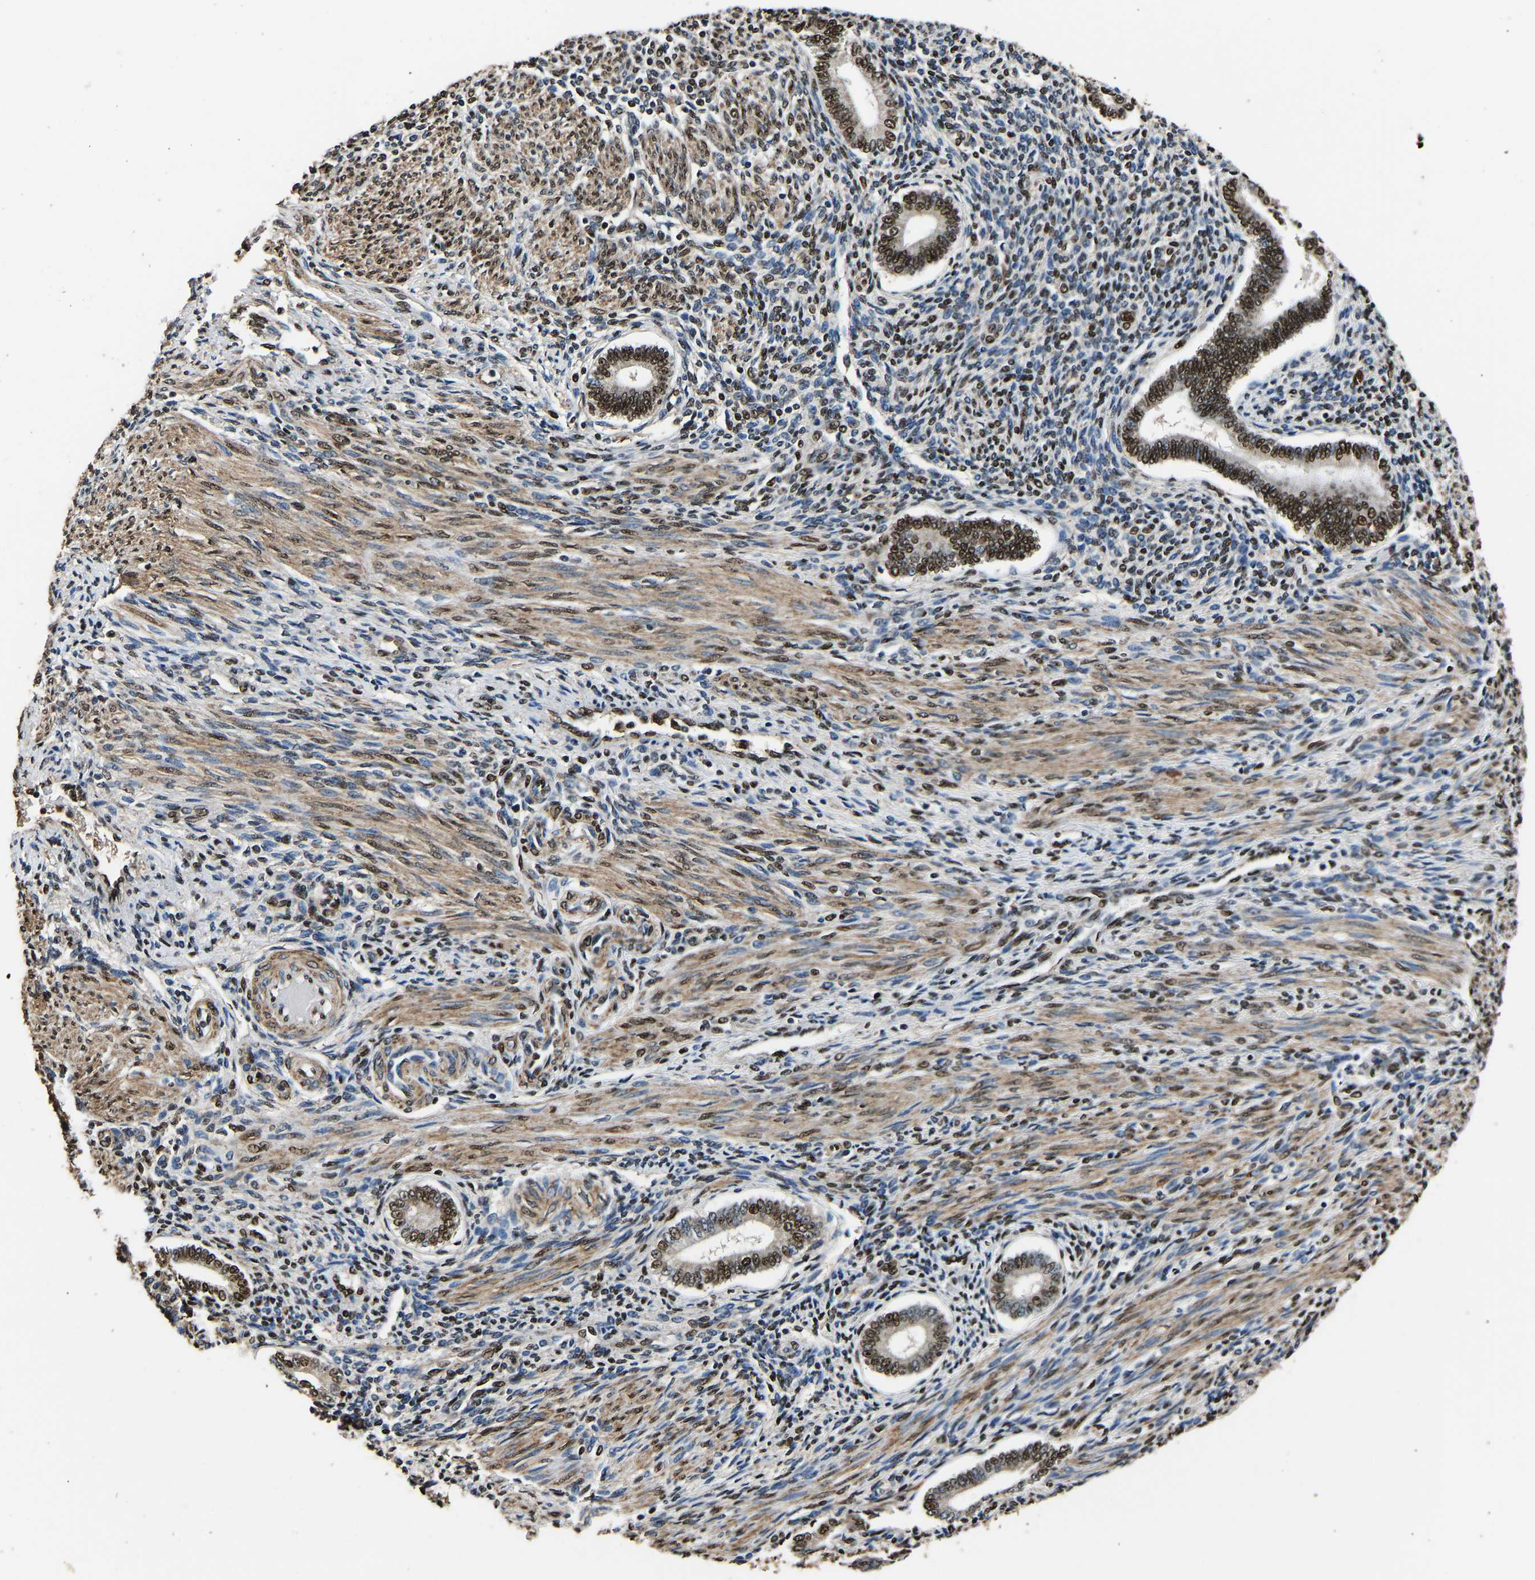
{"staining": {"intensity": "moderate", "quantity": "25%-75%", "location": "nuclear"}, "tissue": "endometrium", "cell_type": "Cells in endometrial stroma", "image_type": "normal", "snomed": [{"axis": "morphology", "description": "Normal tissue, NOS"}, {"axis": "topography", "description": "Endometrium"}], "caption": "High-magnification brightfield microscopy of benign endometrium stained with DAB (brown) and counterstained with hematoxylin (blue). cells in endometrial stroma exhibit moderate nuclear positivity is appreciated in about25%-75% of cells.", "gene": "SAFB", "patient": {"sex": "female", "age": 42}}